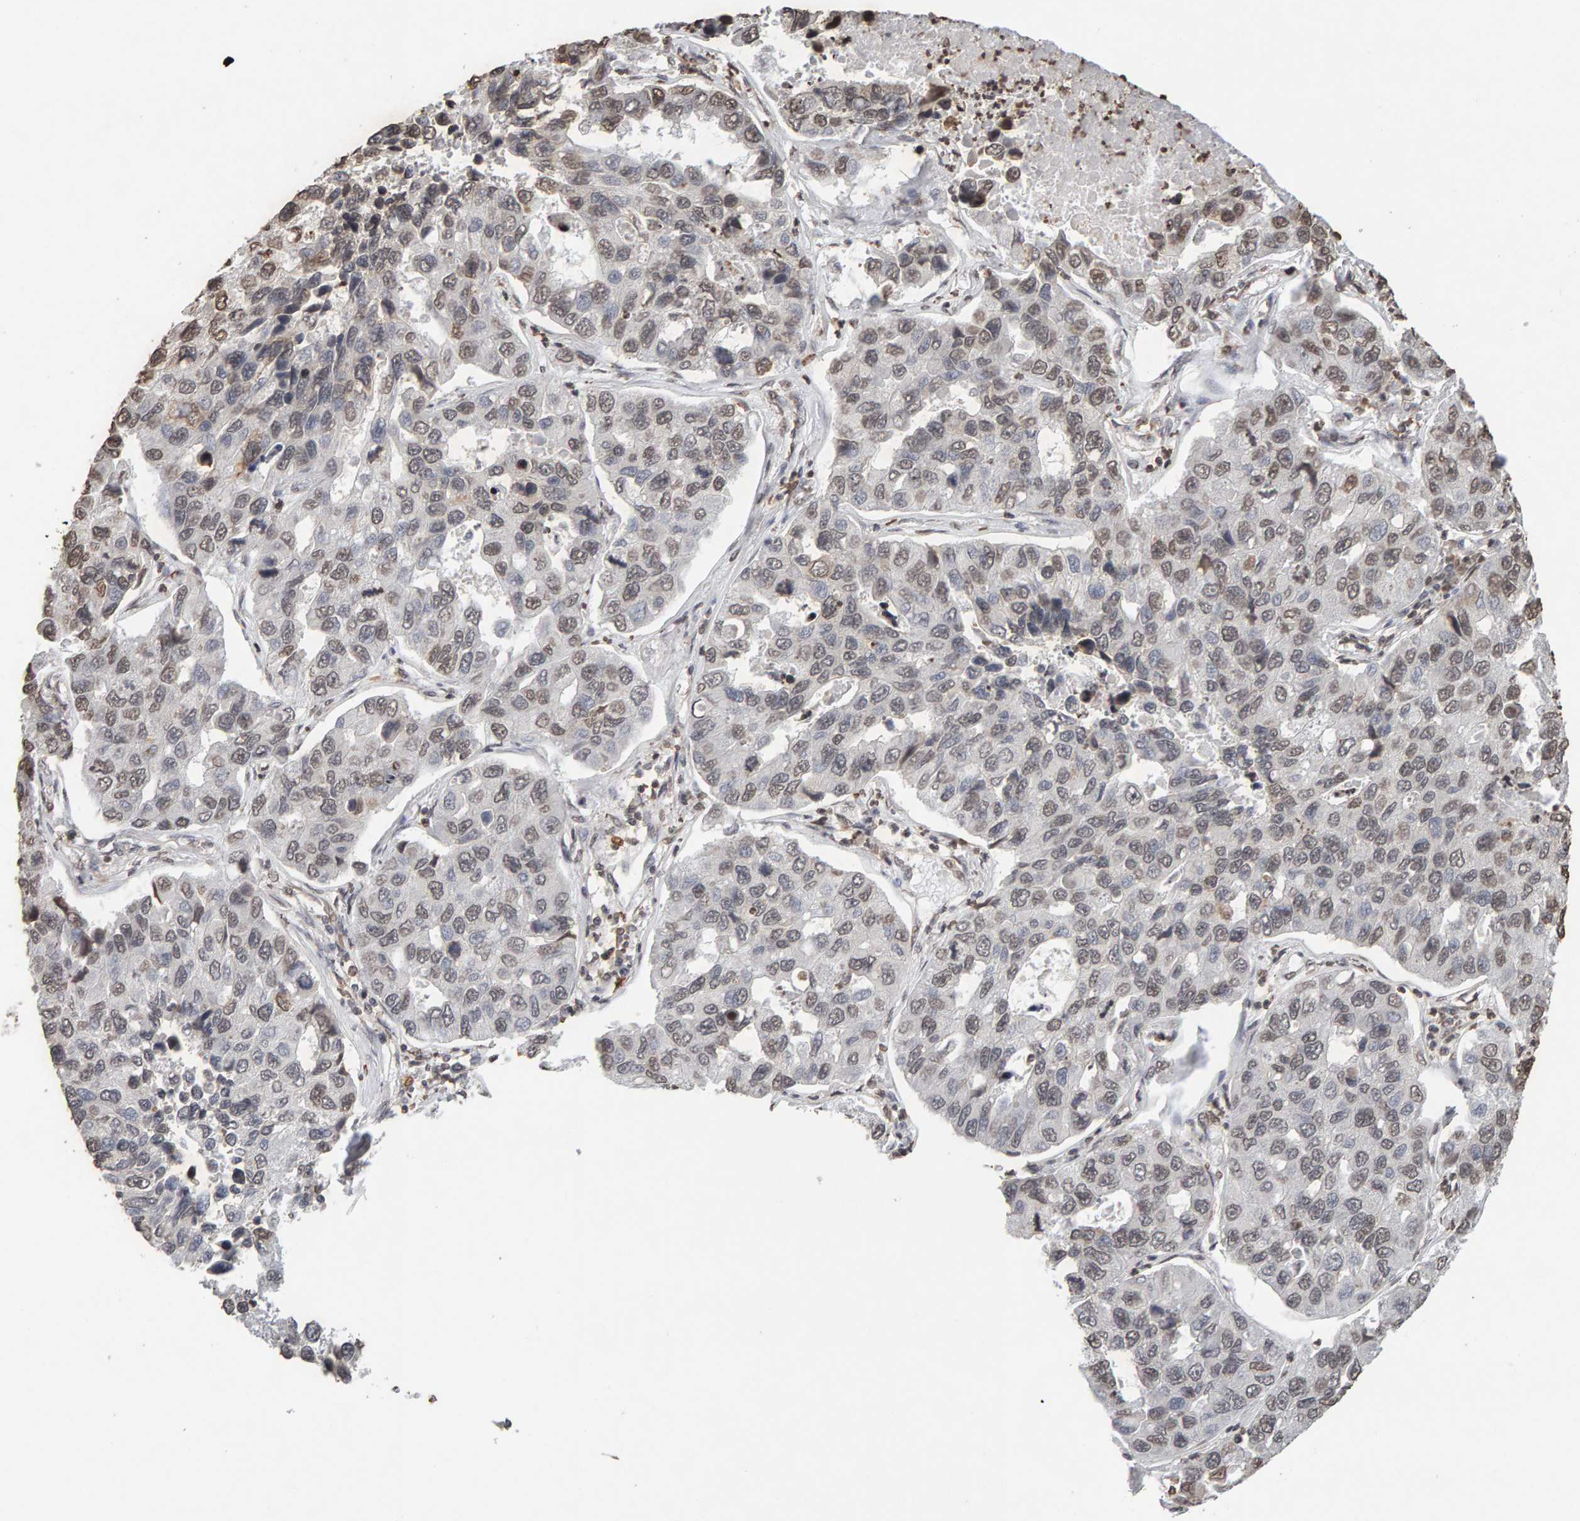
{"staining": {"intensity": "weak", "quantity": "25%-75%", "location": "nuclear"}, "tissue": "lung cancer", "cell_type": "Tumor cells", "image_type": "cancer", "snomed": [{"axis": "morphology", "description": "Adenocarcinoma, NOS"}, {"axis": "topography", "description": "Lung"}], "caption": "This histopathology image demonstrates lung adenocarcinoma stained with IHC to label a protein in brown. The nuclear of tumor cells show weak positivity for the protein. Nuclei are counter-stained blue.", "gene": "DNAJB5", "patient": {"sex": "male", "age": 64}}